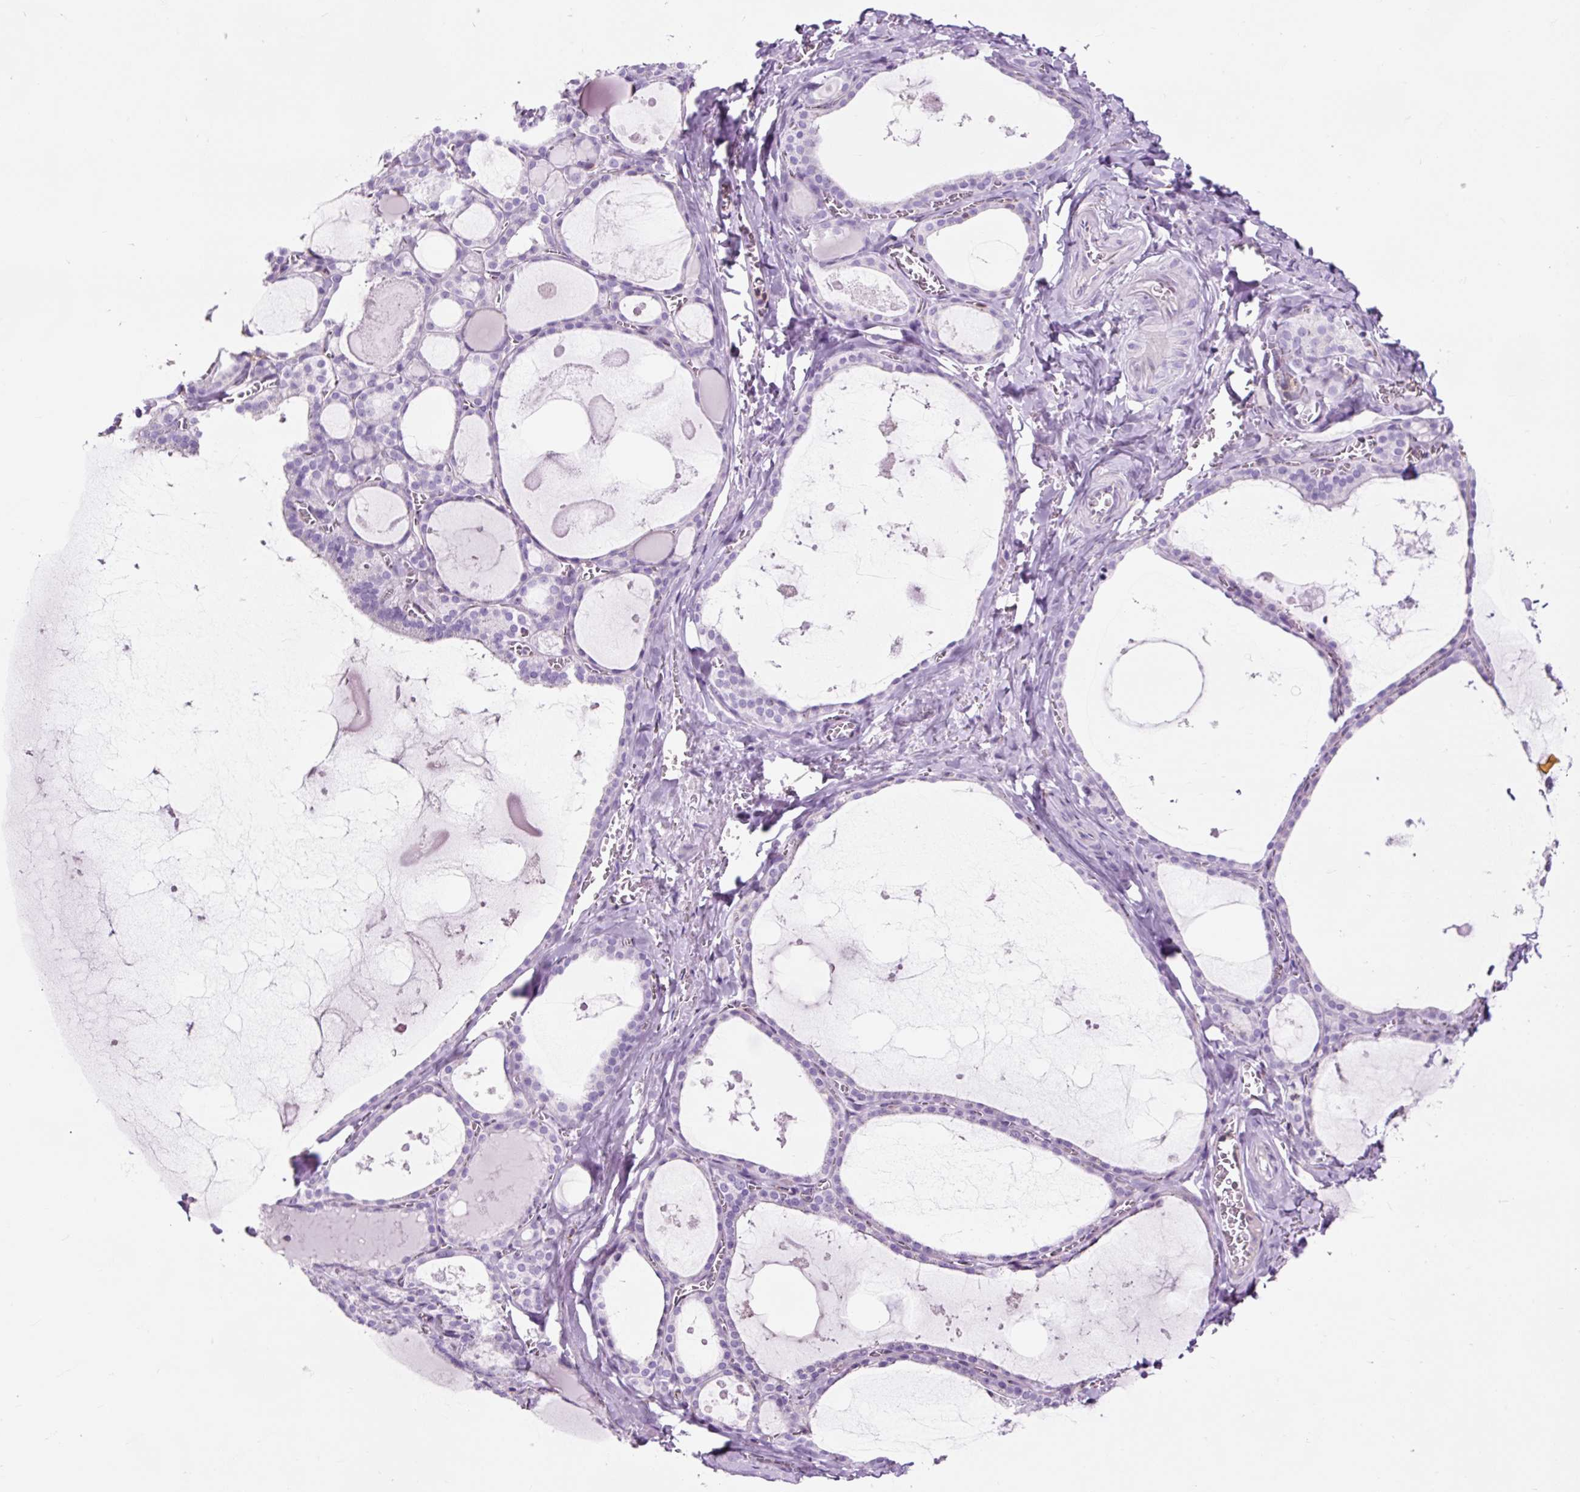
{"staining": {"intensity": "negative", "quantity": "none", "location": "none"}, "tissue": "thyroid gland", "cell_type": "Glandular cells", "image_type": "normal", "snomed": [{"axis": "morphology", "description": "Normal tissue, NOS"}, {"axis": "topography", "description": "Thyroid gland"}], "caption": "A high-resolution image shows immunohistochemistry staining of benign thyroid gland, which exhibits no significant expression in glandular cells.", "gene": "OR10A7", "patient": {"sex": "male", "age": 56}}